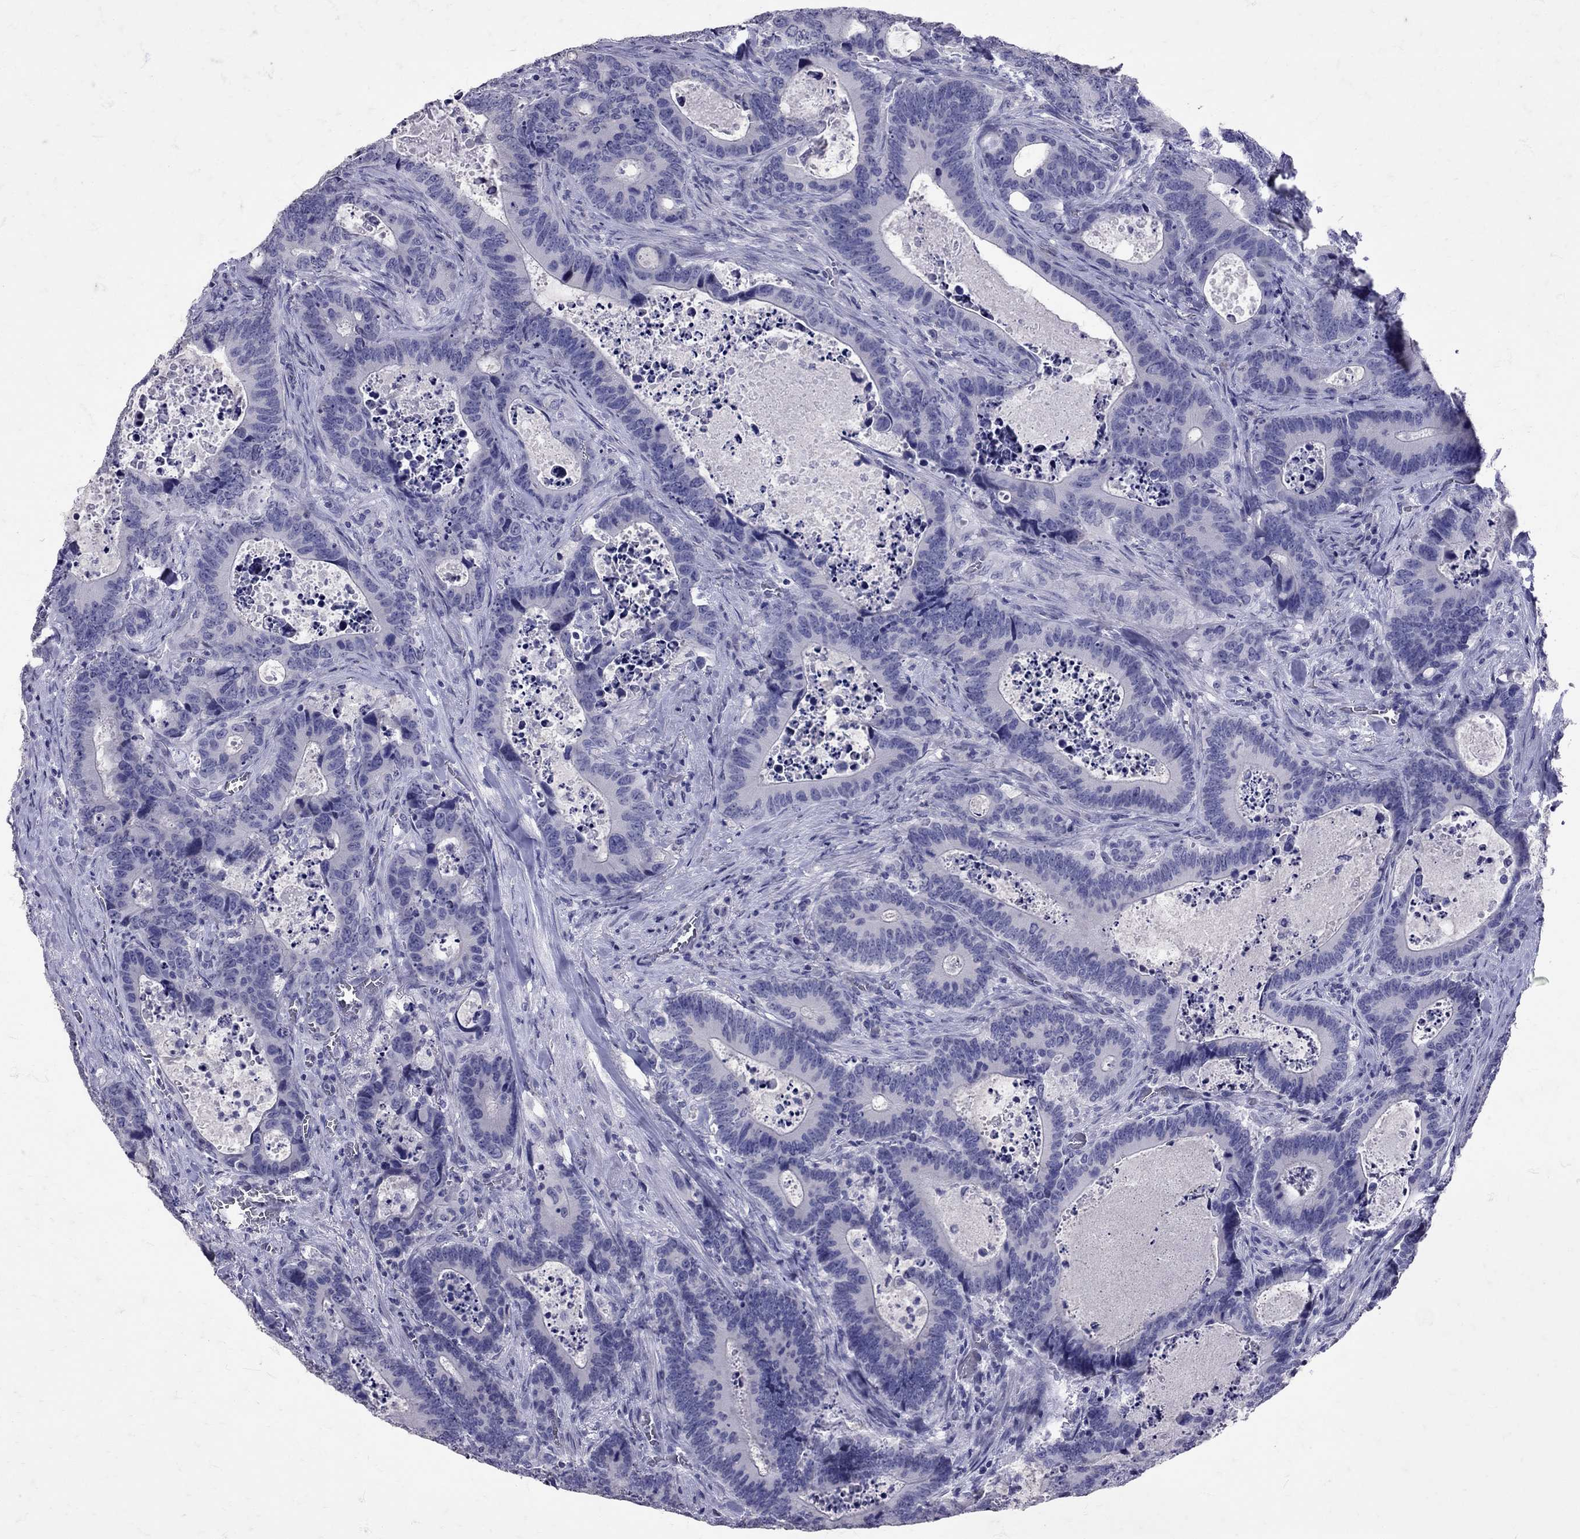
{"staining": {"intensity": "negative", "quantity": "none", "location": "none"}, "tissue": "colorectal cancer", "cell_type": "Tumor cells", "image_type": "cancer", "snomed": [{"axis": "morphology", "description": "Adenocarcinoma, NOS"}, {"axis": "topography", "description": "Colon"}], "caption": "Tumor cells show no significant protein positivity in adenocarcinoma (colorectal). (Stains: DAB (3,3'-diaminobenzidine) immunohistochemistry with hematoxylin counter stain, Microscopy: brightfield microscopy at high magnification).", "gene": "SST", "patient": {"sex": "female", "age": 82}}